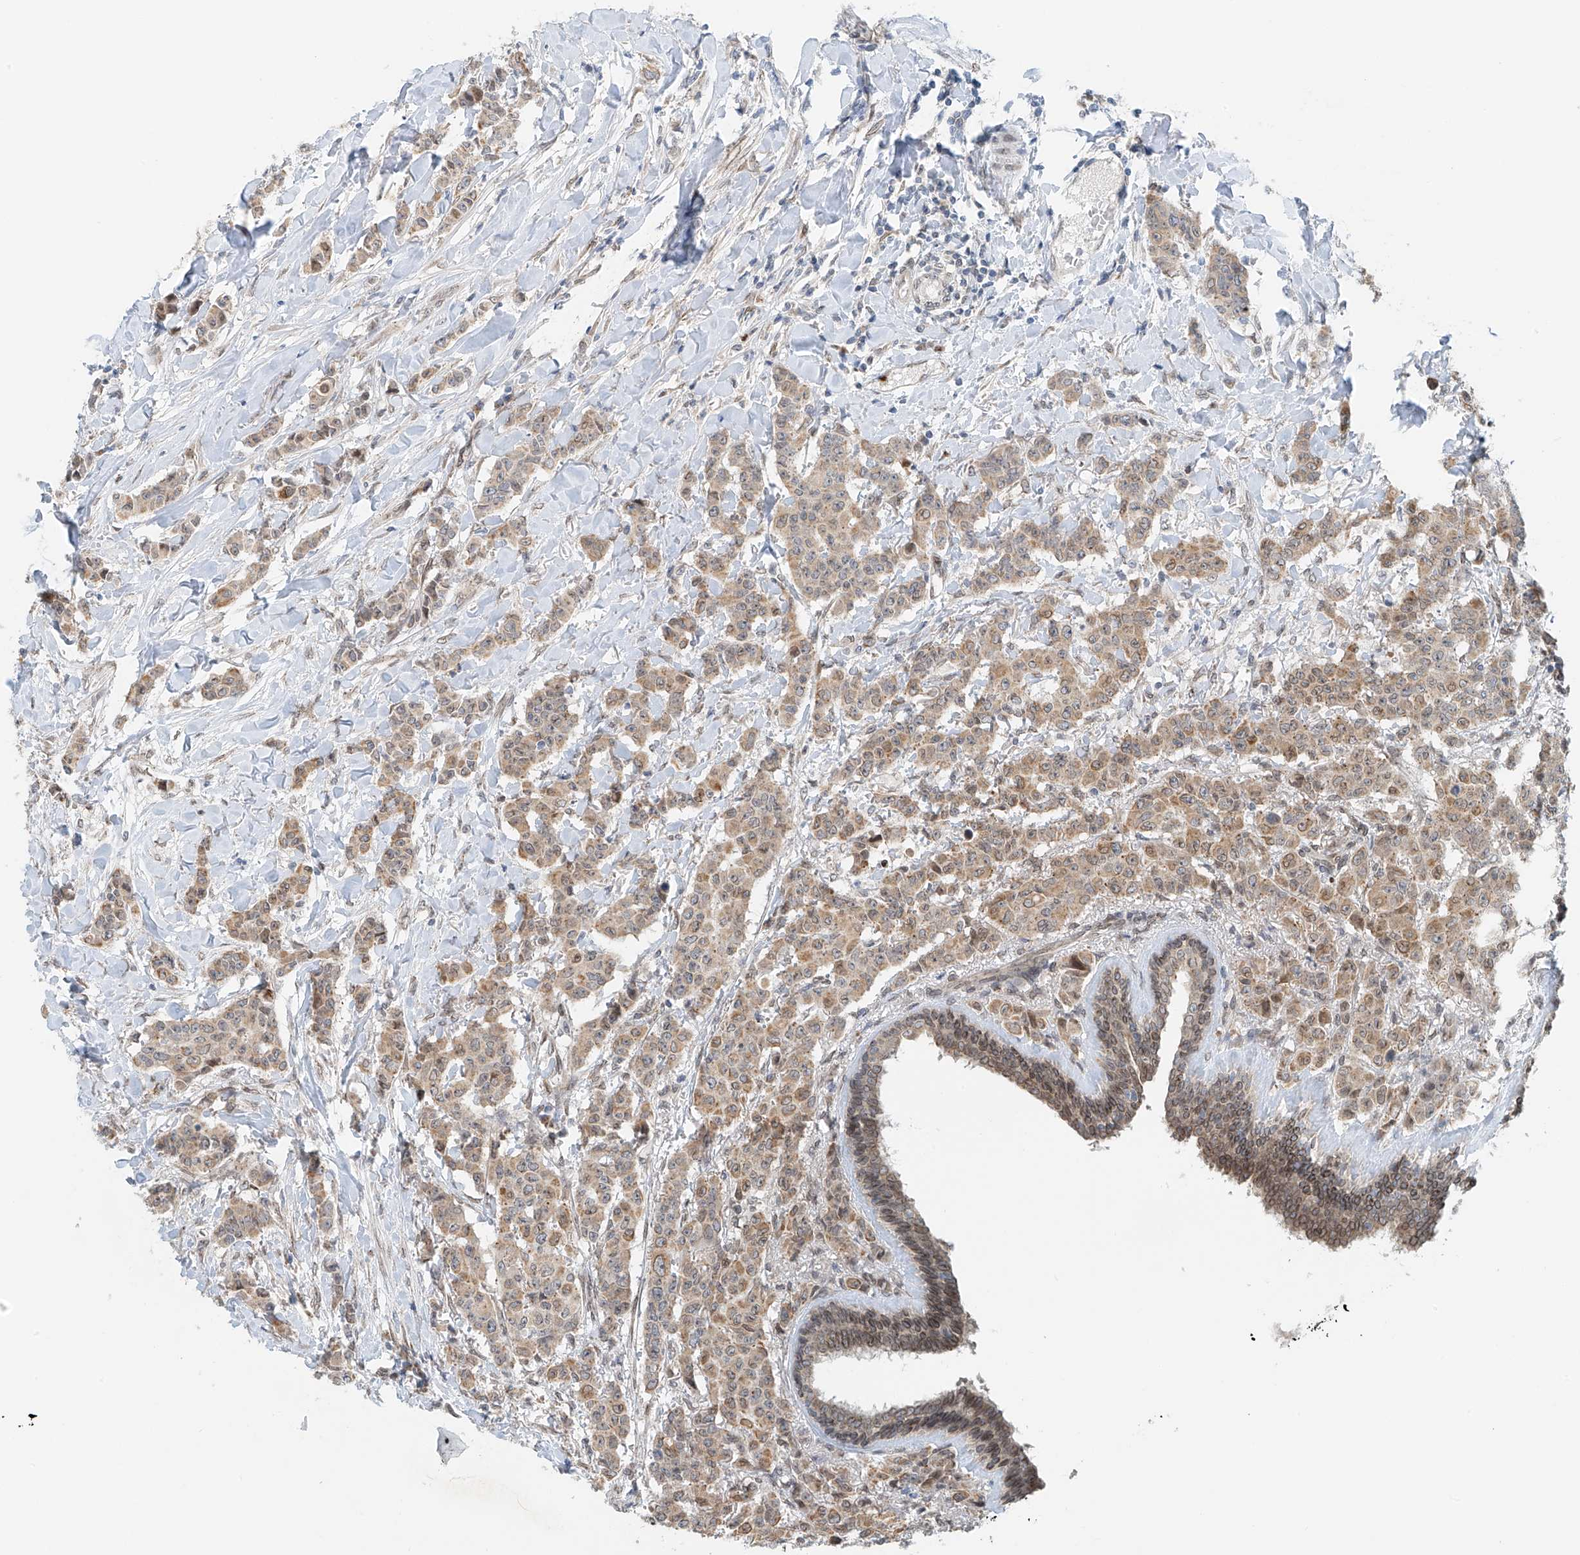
{"staining": {"intensity": "weak", "quantity": ">75%", "location": "cytoplasmic/membranous"}, "tissue": "breast cancer", "cell_type": "Tumor cells", "image_type": "cancer", "snomed": [{"axis": "morphology", "description": "Duct carcinoma"}, {"axis": "topography", "description": "Breast"}], "caption": "This histopathology image demonstrates breast infiltrating ductal carcinoma stained with IHC to label a protein in brown. The cytoplasmic/membranous of tumor cells show weak positivity for the protein. Nuclei are counter-stained blue.", "gene": "STARD9", "patient": {"sex": "female", "age": 40}}